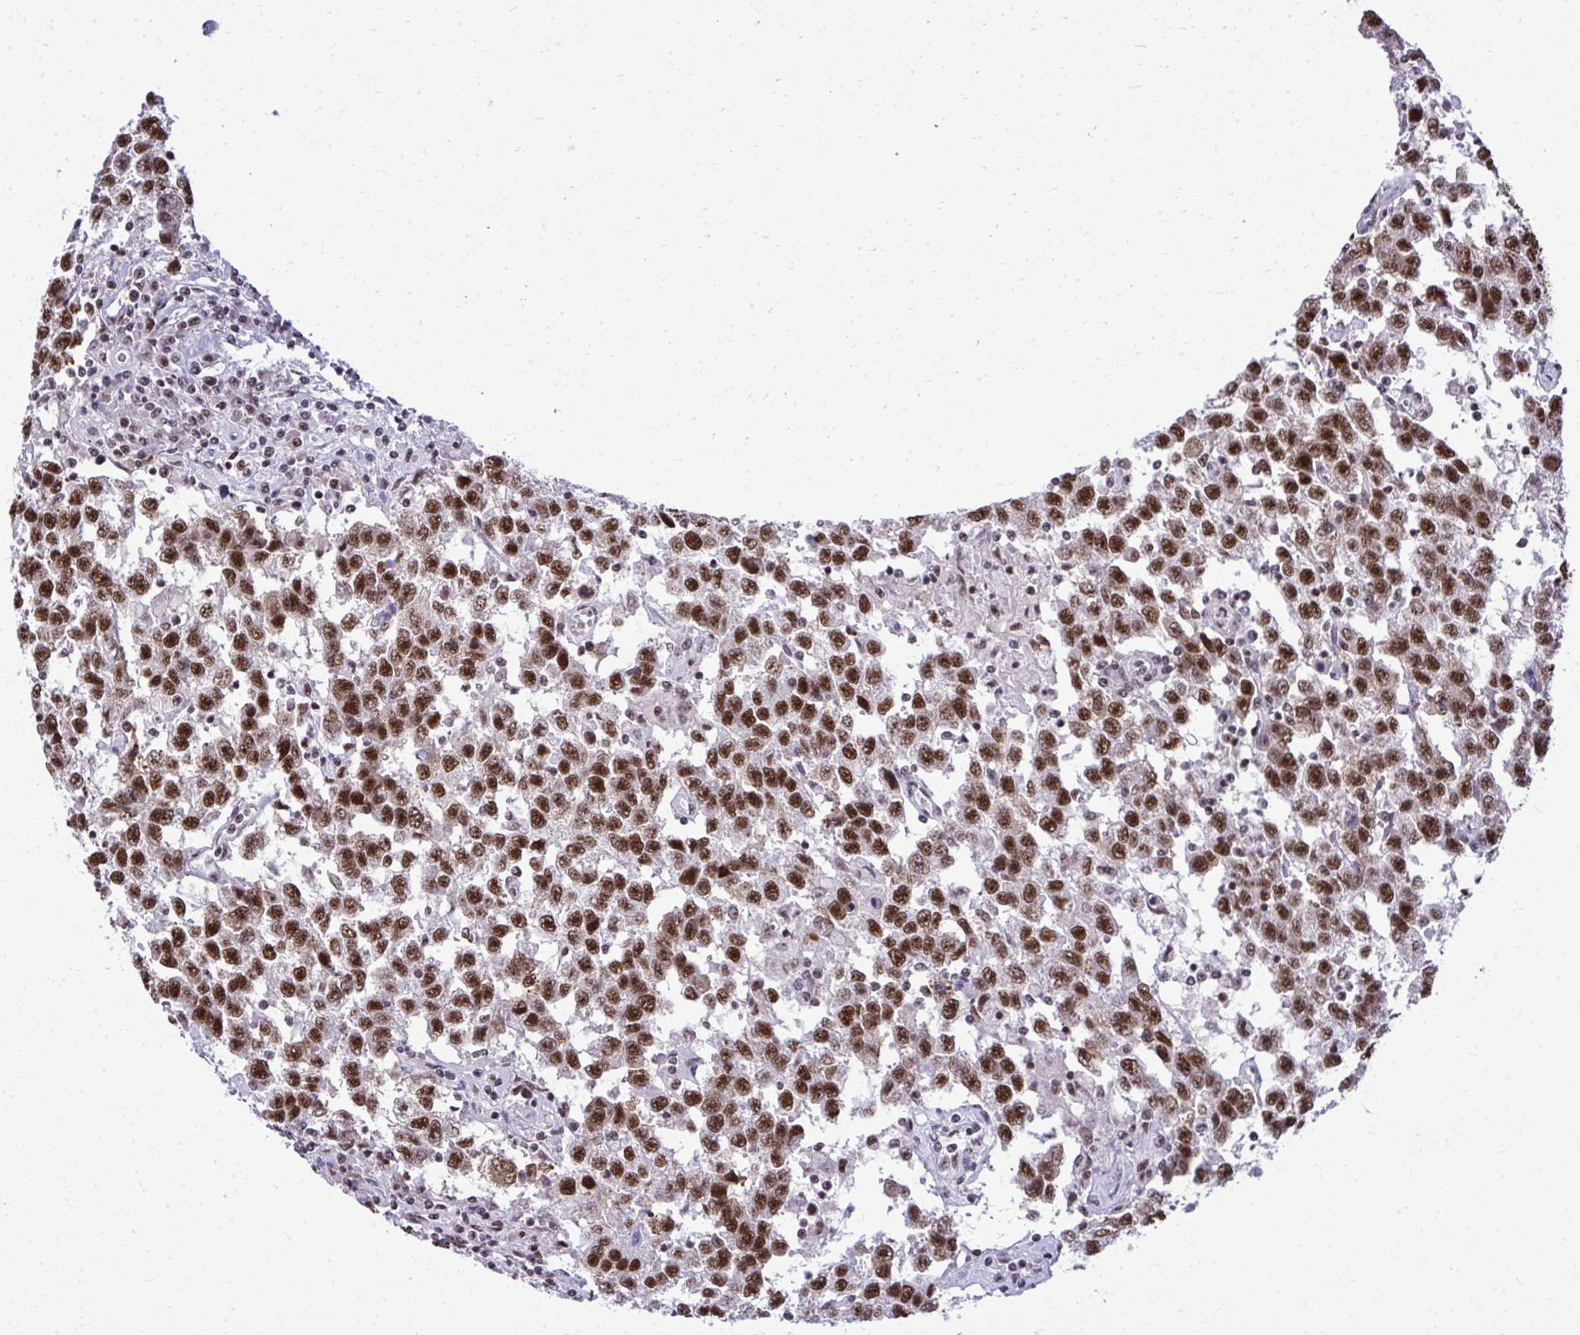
{"staining": {"intensity": "strong", "quantity": ">75%", "location": "nuclear"}, "tissue": "testis cancer", "cell_type": "Tumor cells", "image_type": "cancer", "snomed": [{"axis": "morphology", "description": "Seminoma, NOS"}, {"axis": "topography", "description": "Testis"}], "caption": "Immunohistochemistry (IHC) (DAB (3,3'-diaminobenzidine)) staining of seminoma (testis) demonstrates strong nuclear protein expression in approximately >75% of tumor cells.", "gene": "PRPF19", "patient": {"sex": "male", "age": 41}}